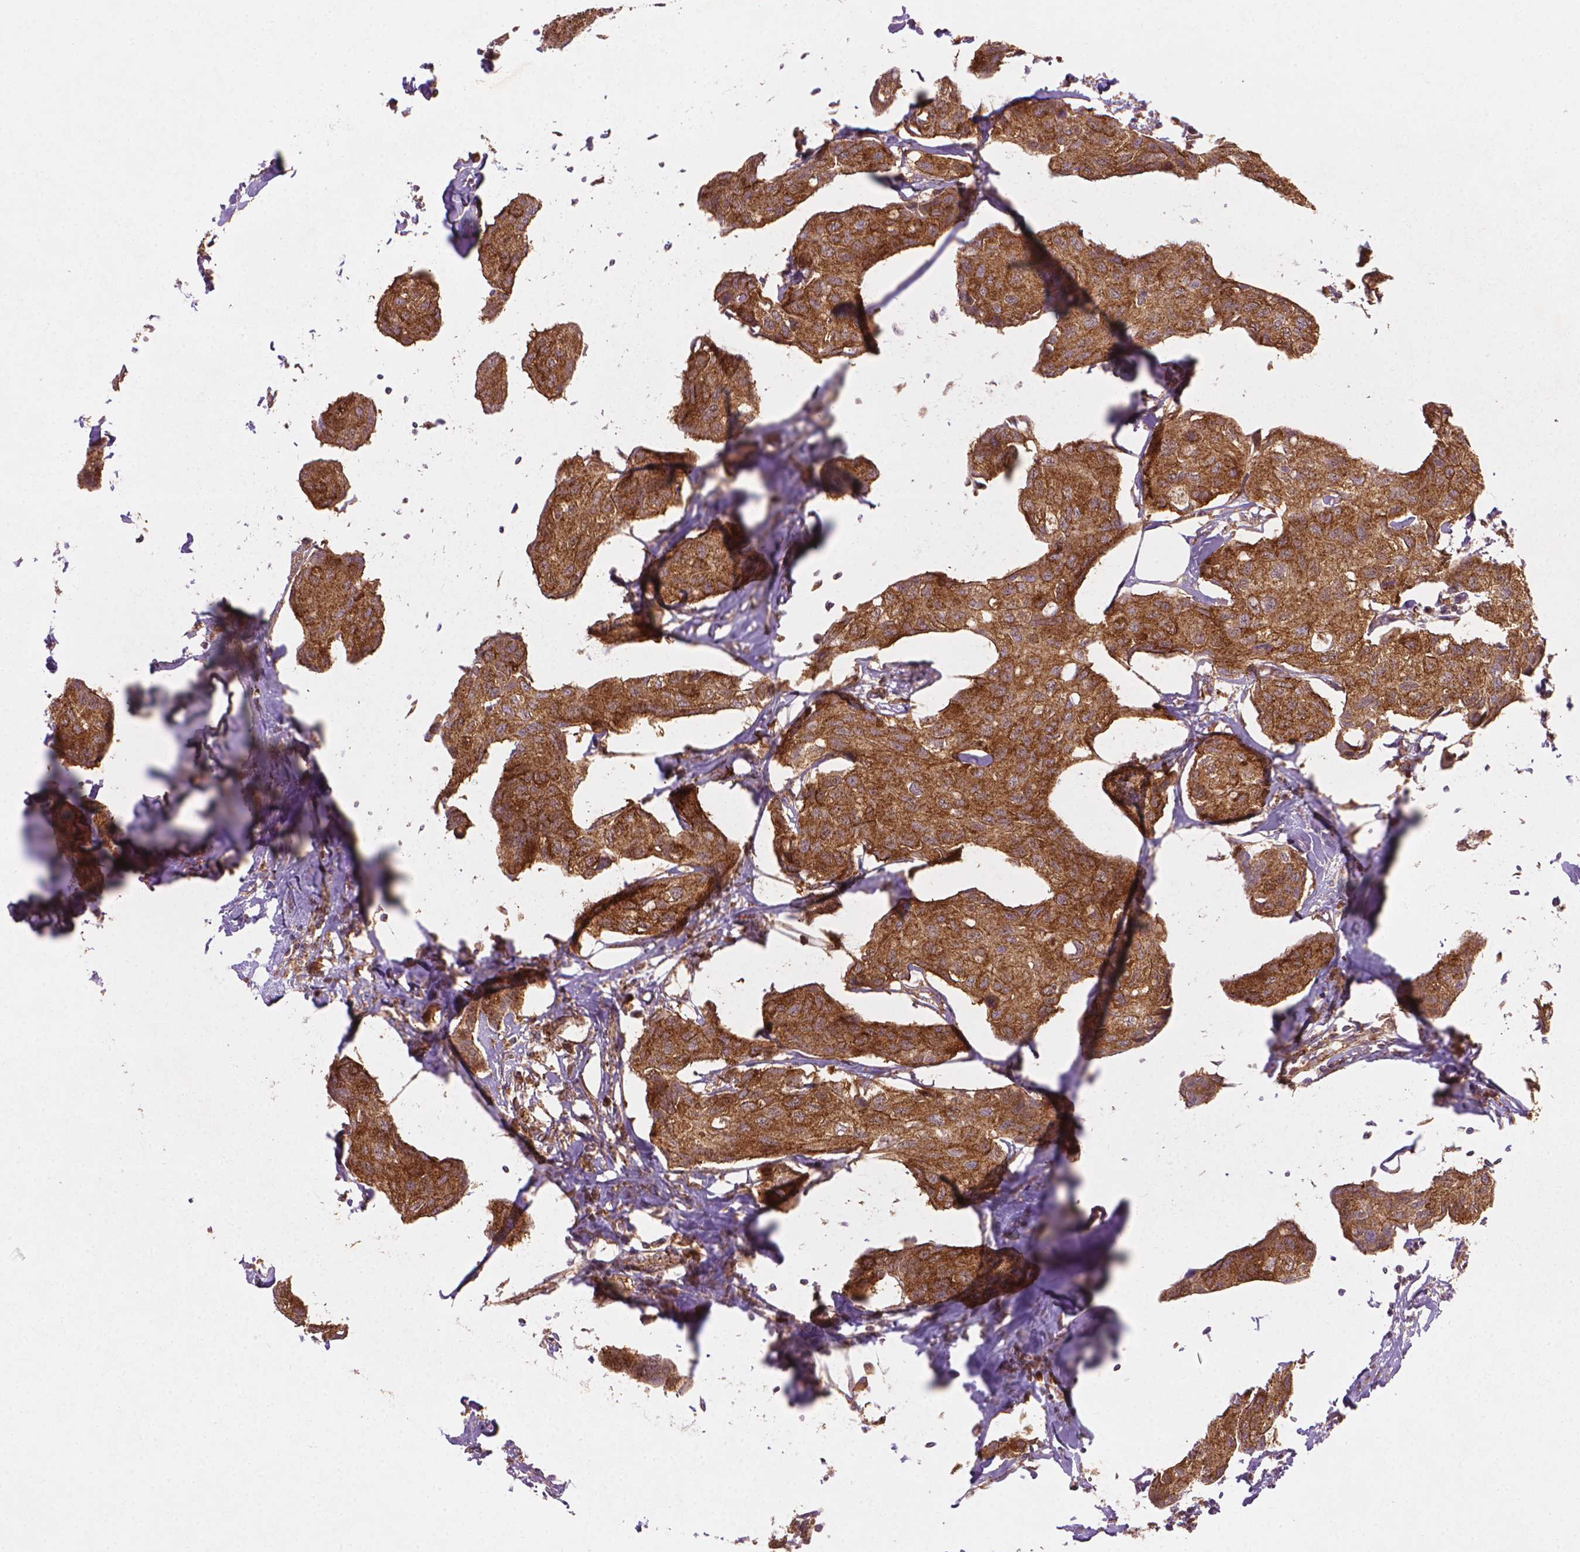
{"staining": {"intensity": "moderate", "quantity": ">75%", "location": "cytoplasmic/membranous"}, "tissue": "breast cancer", "cell_type": "Tumor cells", "image_type": "cancer", "snomed": [{"axis": "morphology", "description": "Duct carcinoma"}, {"axis": "topography", "description": "Breast"}], "caption": "Breast intraductal carcinoma was stained to show a protein in brown. There is medium levels of moderate cytoplasmic/membranous staining in approximately >75% of tumor cells.", "gene": "VARS2", "patient": {"sex": "female", "age": 80}}